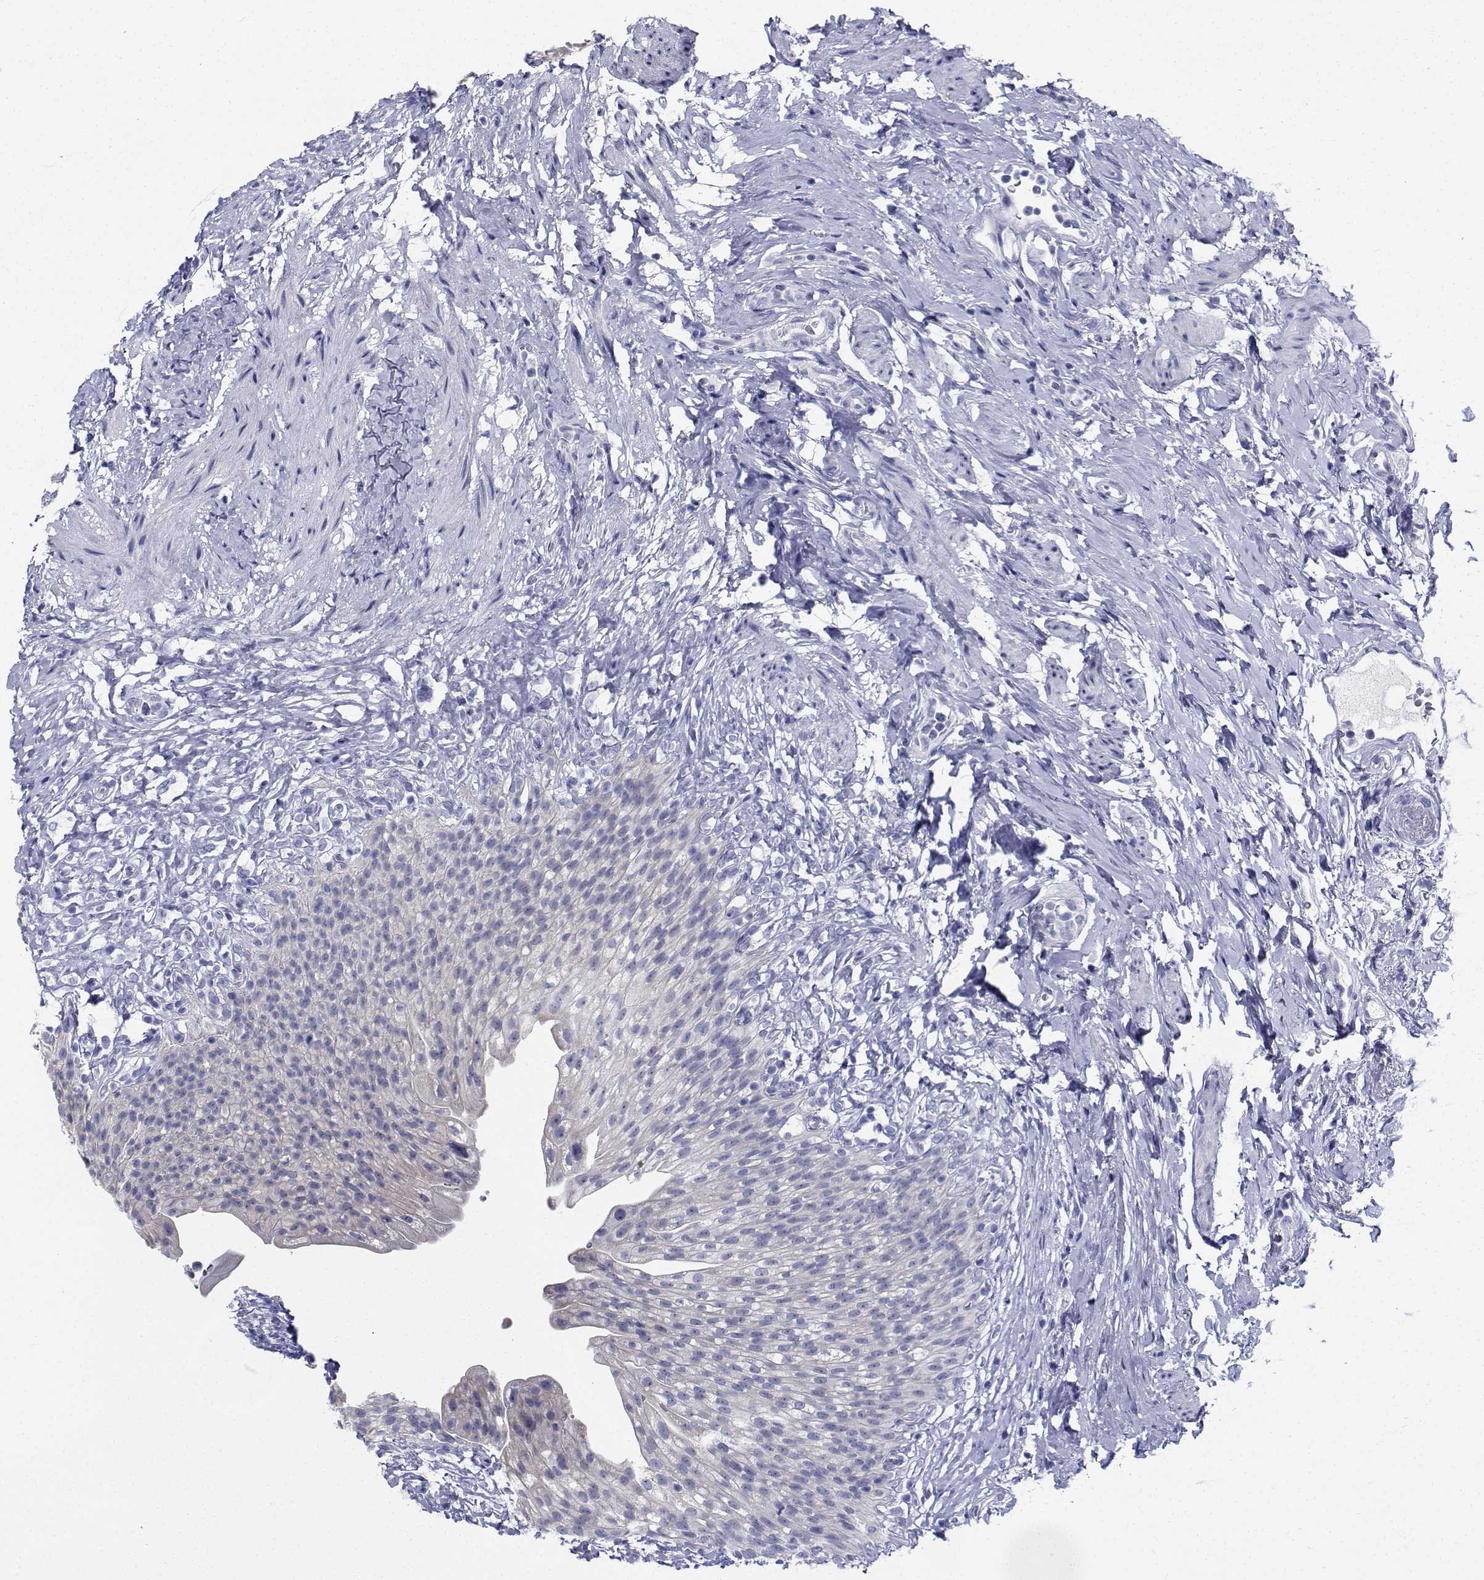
{"staining": {"intensity": "negative", "quantity": "none", "location": "none"}, "tissue": "urinary bladder", "cell_type": "Urothelial cells", "image_type": "normal", "snomed": [{"axis": "morphology", "description": "Normal tissue, NOS"}, {"axis": "topography", "description": "Urinary bladder"}, {"axis": "topography", "description": "Prostate"}], "caption": "This photomicrograph is of benign urinary bladder stained with immunohistochemistry to label a protein in brown with the nuclei are counter-stained blue. There is no expression in urothelial cells.", "gene": "CDHR3", "patient": {"sex": "male", "age": 76}}